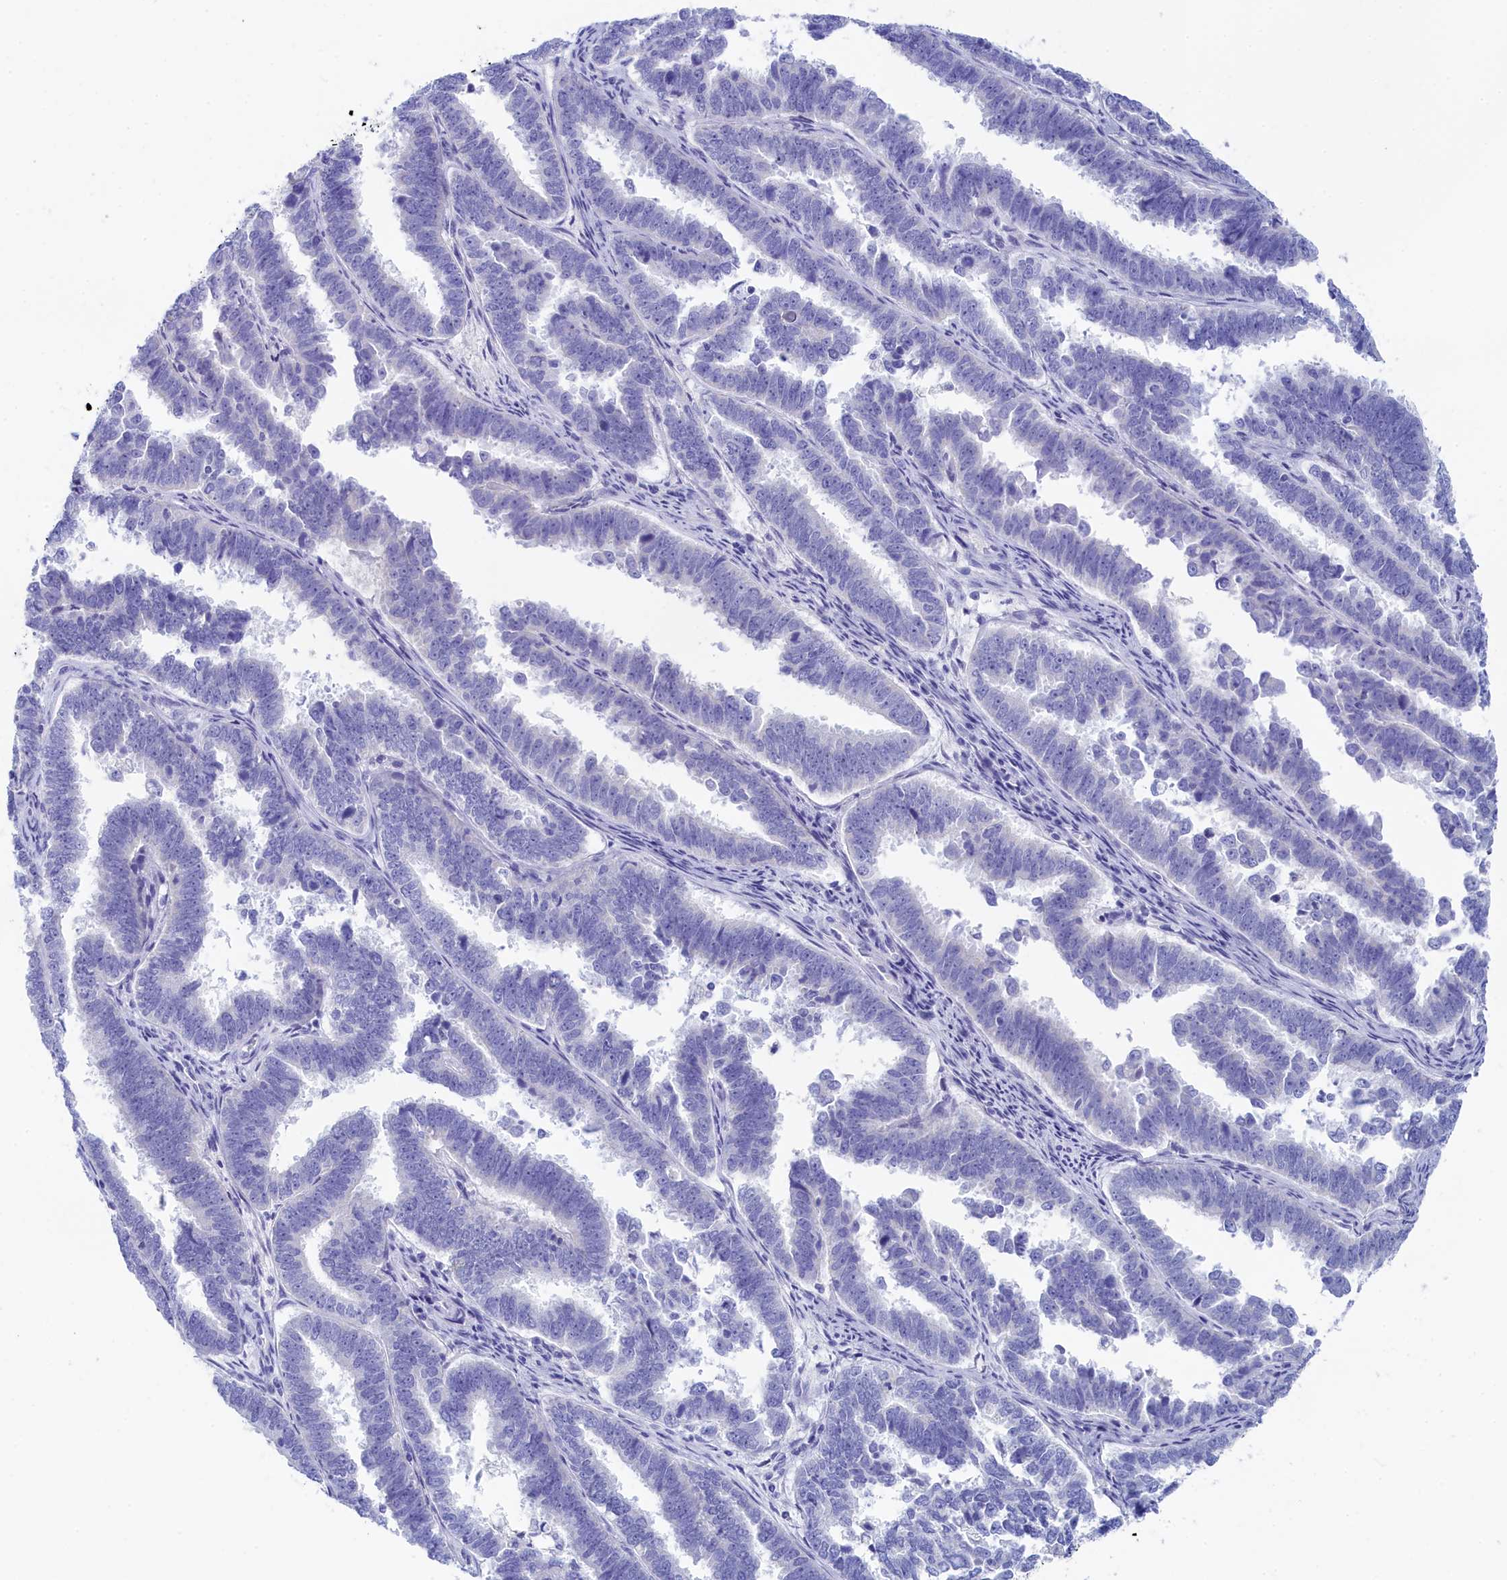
{"staining": {"intensity": "negative", "quantity": "none", "location": "none"}, "tissue": "endometrial cancer", "cell_type": "Tumor cells", "image_type": "cancer", "snomed": [{"axis": "morphology", "description": "Adenocarcinoma, NOS"}, {"axis": "topography", "description": "Endometrium"}], "caption": "DAB (3,3'-diaminobenzidine) immunohistochemical staining of adenocarcinoma (endometrial) shows no significant positivity in tumor cells.", "gene": "TRIM10", "patient": {"sex": "female", "age": 75}}